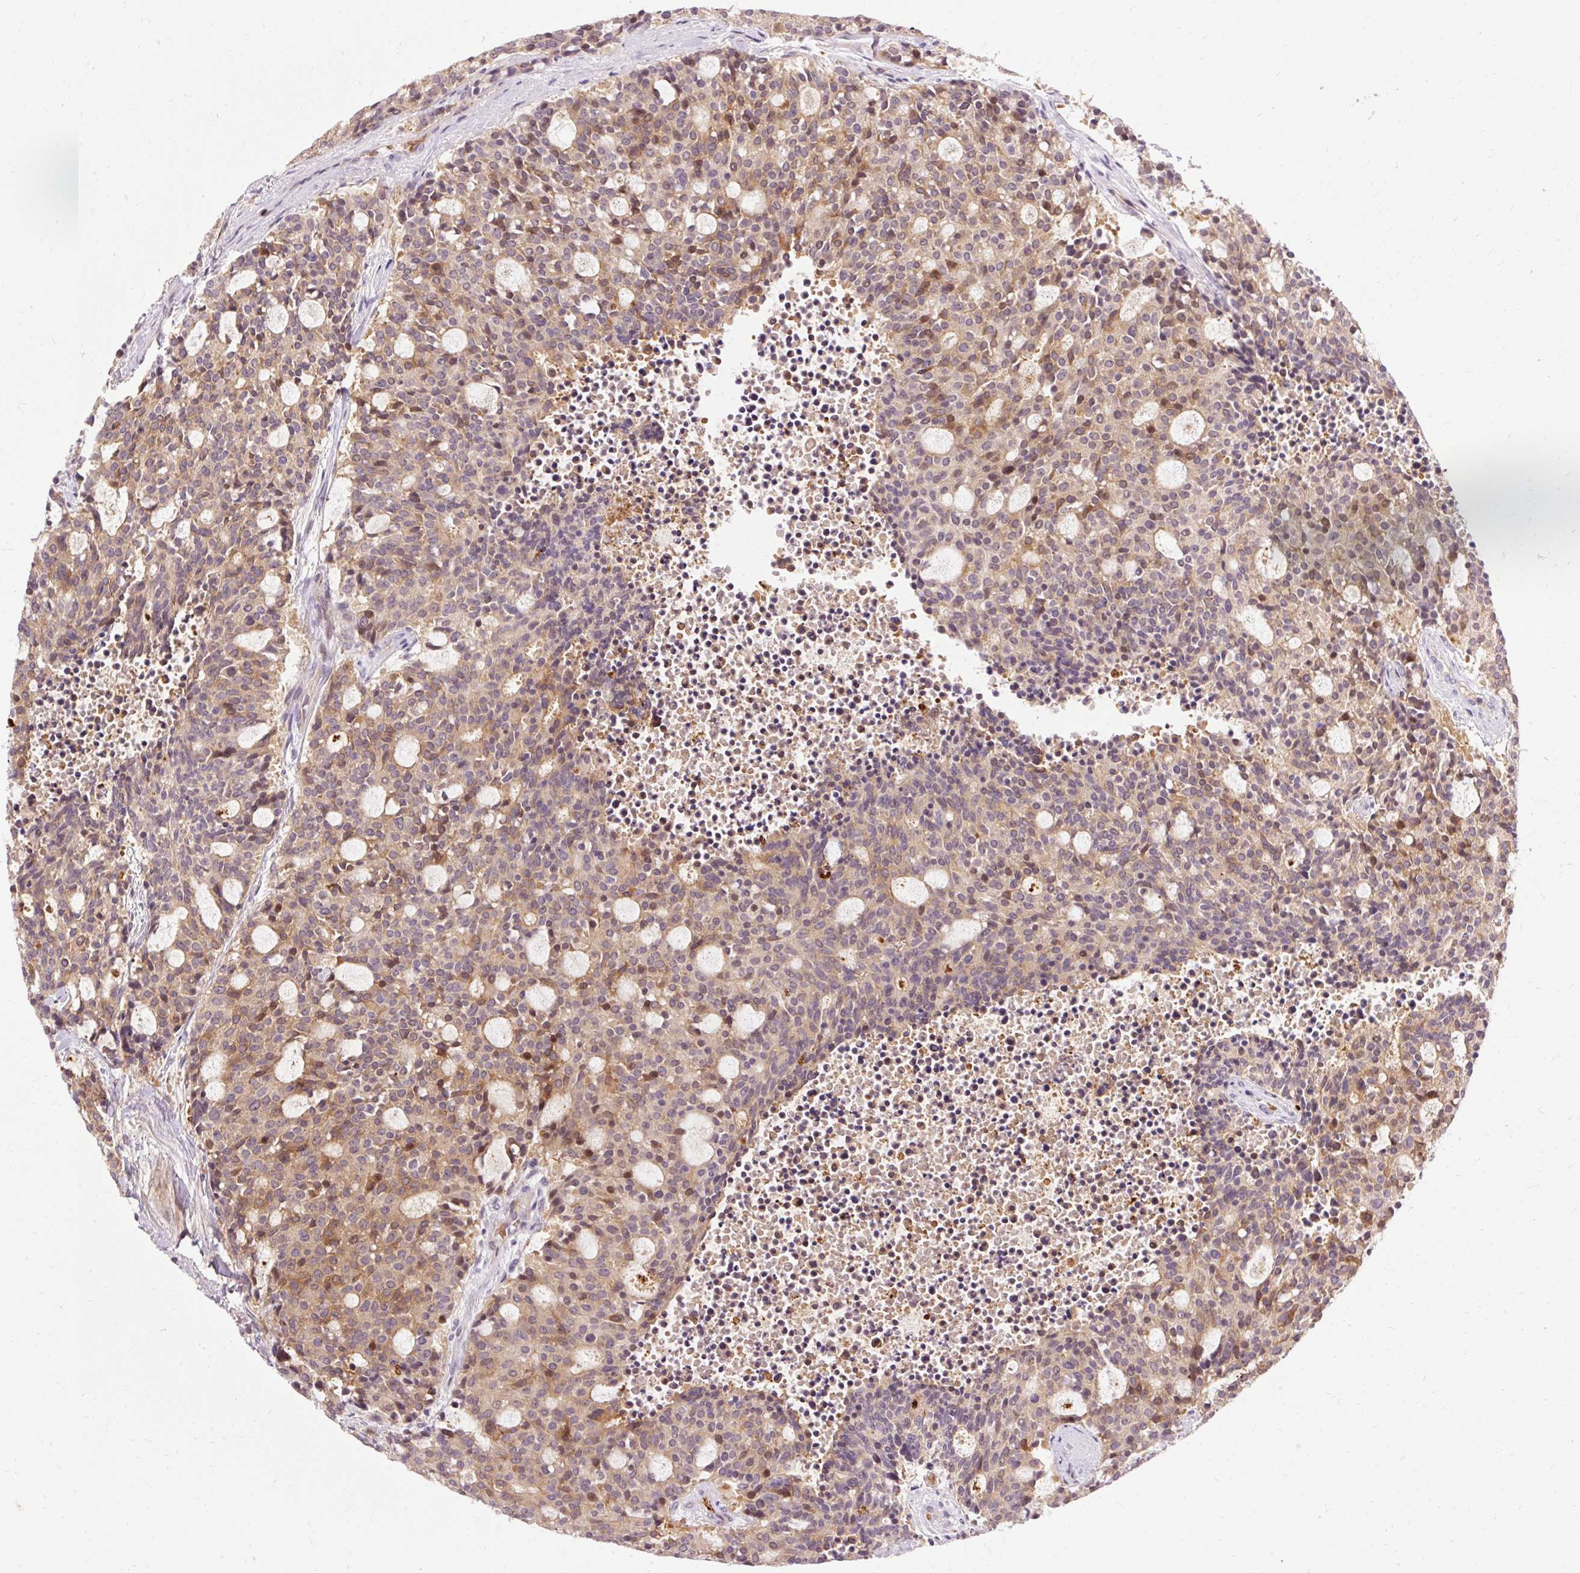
{"staining": {"intensity": "weak", "quantity": ">75%", "location": "cytoplasmic/membranous"}, "tissue": "carcinoid", "cell_type": "Tumor cells", "image_type": "cancer", "snomed": [{"axis": "morphology", "description": "Carcinoid, malignant, NOS"}, {"axis": "topography", "description": "Pancreas"}], "caption": "Tumor cells show low levels of weak cytoplasmic/membranous staining in approximately >75% of cells in carcinoid (malignant). Using DAB (3,3'-diaminobenzidine) (brown) and hematoxylin (blue) stains, captured at high magnification using brightfield microscopy.", "gene": "CEBPZ", "patient": {"sex": "female", "age": 54}}